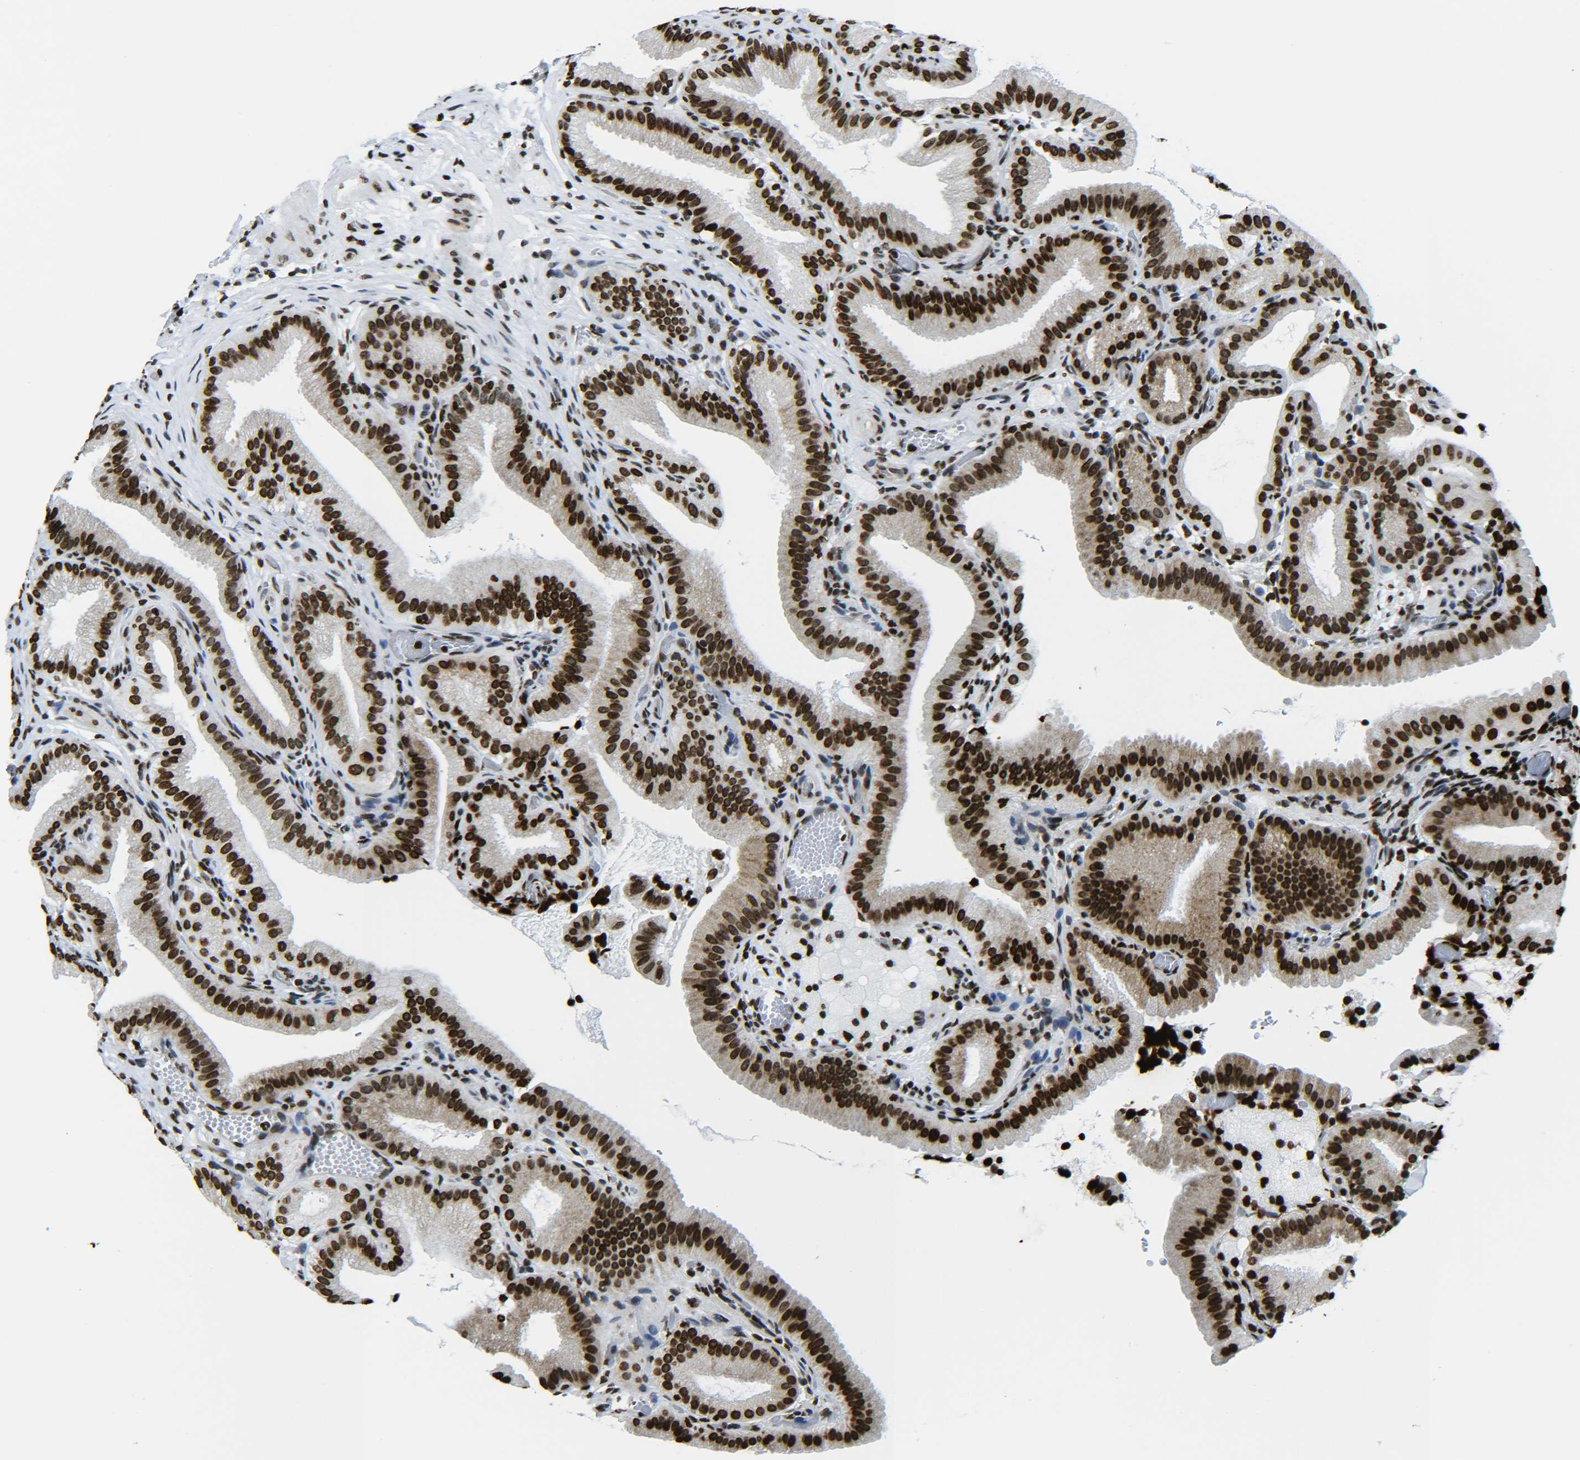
{"staining": {"intensity": "strong", "quantity": ">75%", "location": "nuclear"}, "tissue": "gallbladder", "cell_type": "Glandular cells", "image_type": "normal", "snomed": [{"axis": "morphology", "description": "Normal tissue, NOS"}, {"axis": "topography", "description": "Gallbladder"}], "caption": "High-magnification brightfield microscopy of normal gallbladder stained with DAB (3,3'-diaminobenzidine) (brown) and counterstained with hematoxylin (blue). glandular cells exhibit strong nuclear expression is present in about>75% of cells.", "gene": "H2AX", "patient": {"sex": "male", "age": 54}}